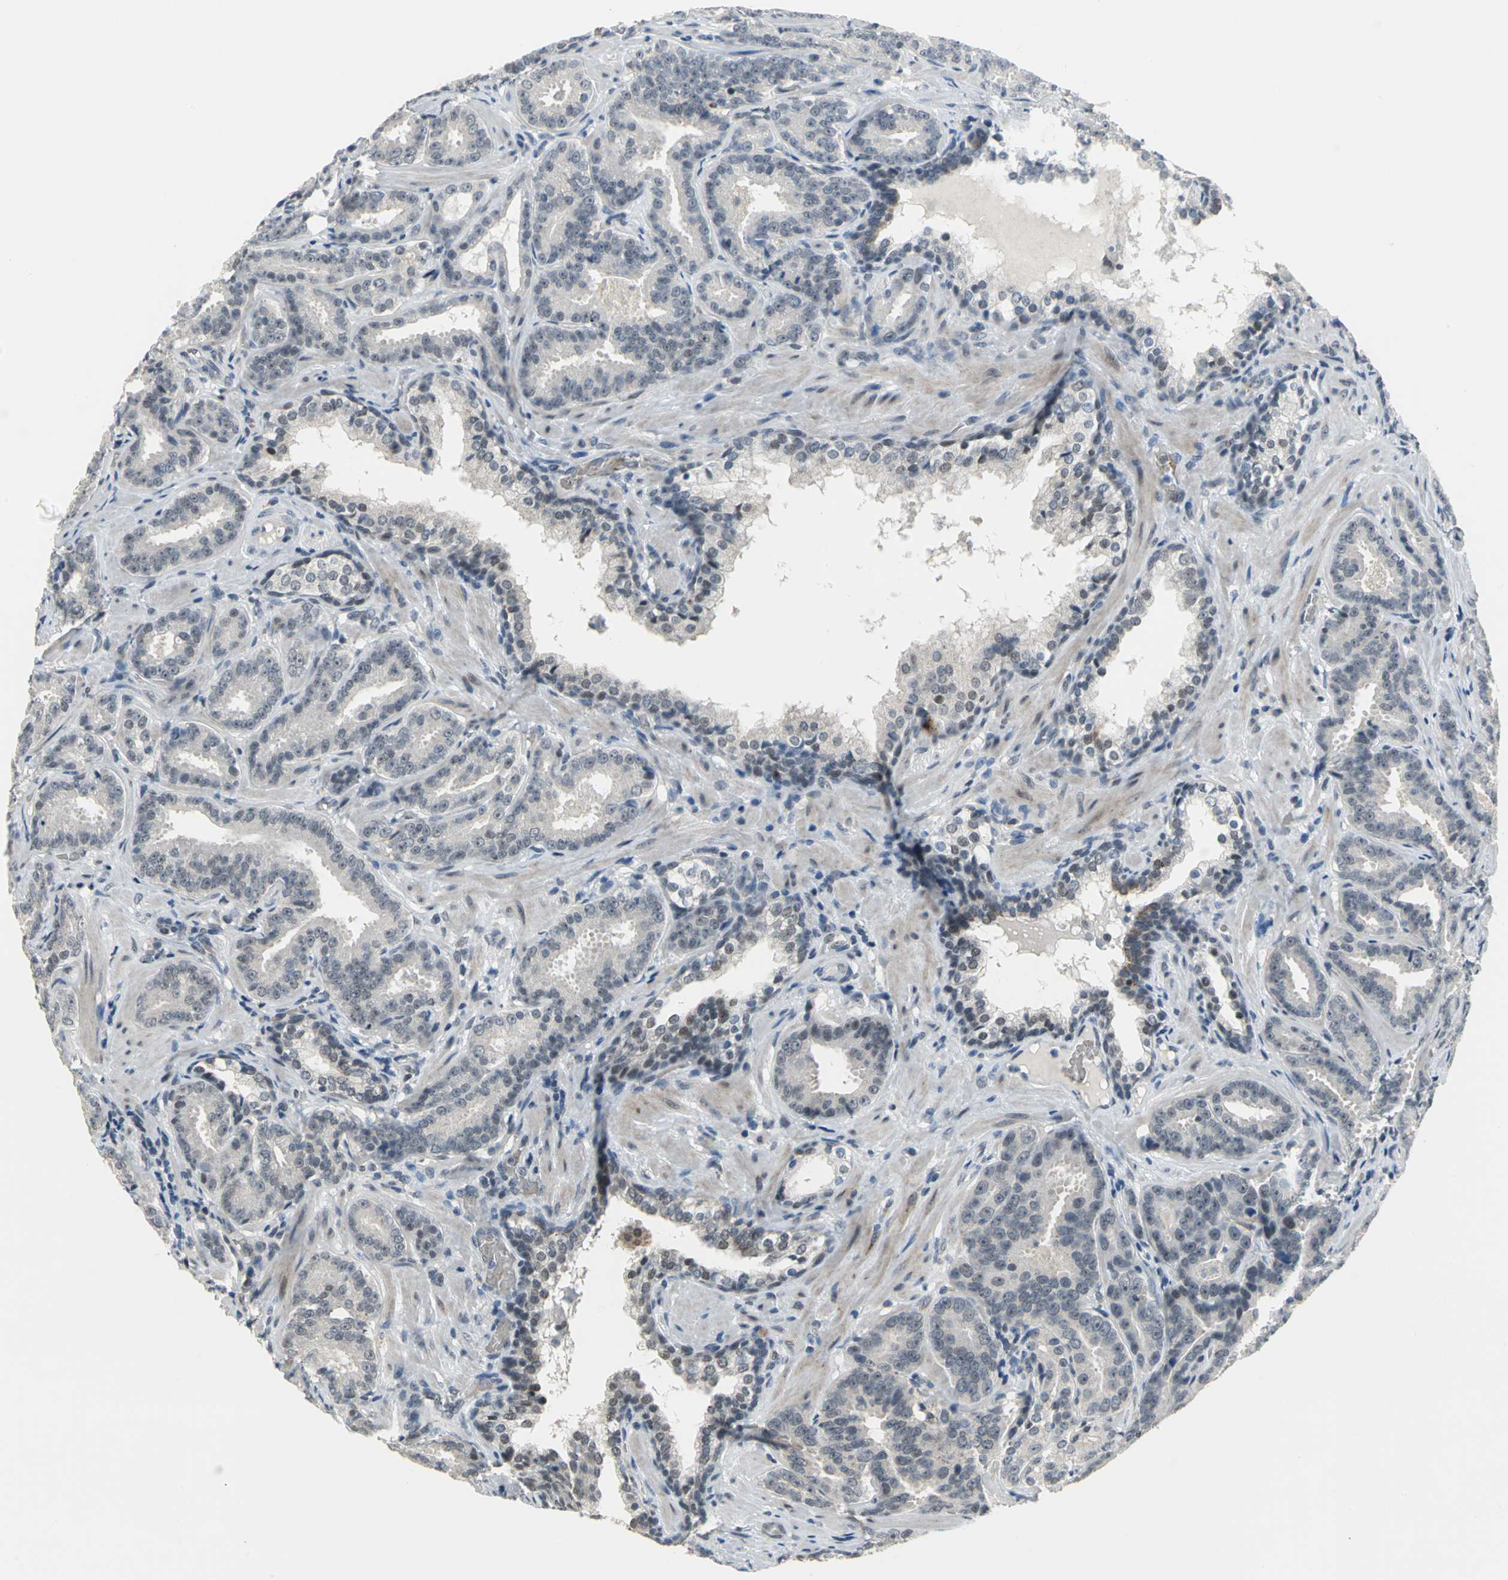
{"staining": {"intensity": "weak", "quantity": ">75%", "location": "nuclear"}, "tissue": "prostate cancer", "cell_type": "Tumor cells", "image_type": "cancer", "snomed": [{"axis": "morphology", "description": "Adenocarcinoma, Low grade"}, {"axis": "topography", "description": "Prostate"}], "caption": "Tumor cells display low levels of weak nuclear expression in about >75% of cells in prostate low-grade adenocarcinoma.", "gene": "GLI3", "patient": {"sex": "male", "age": 59}}